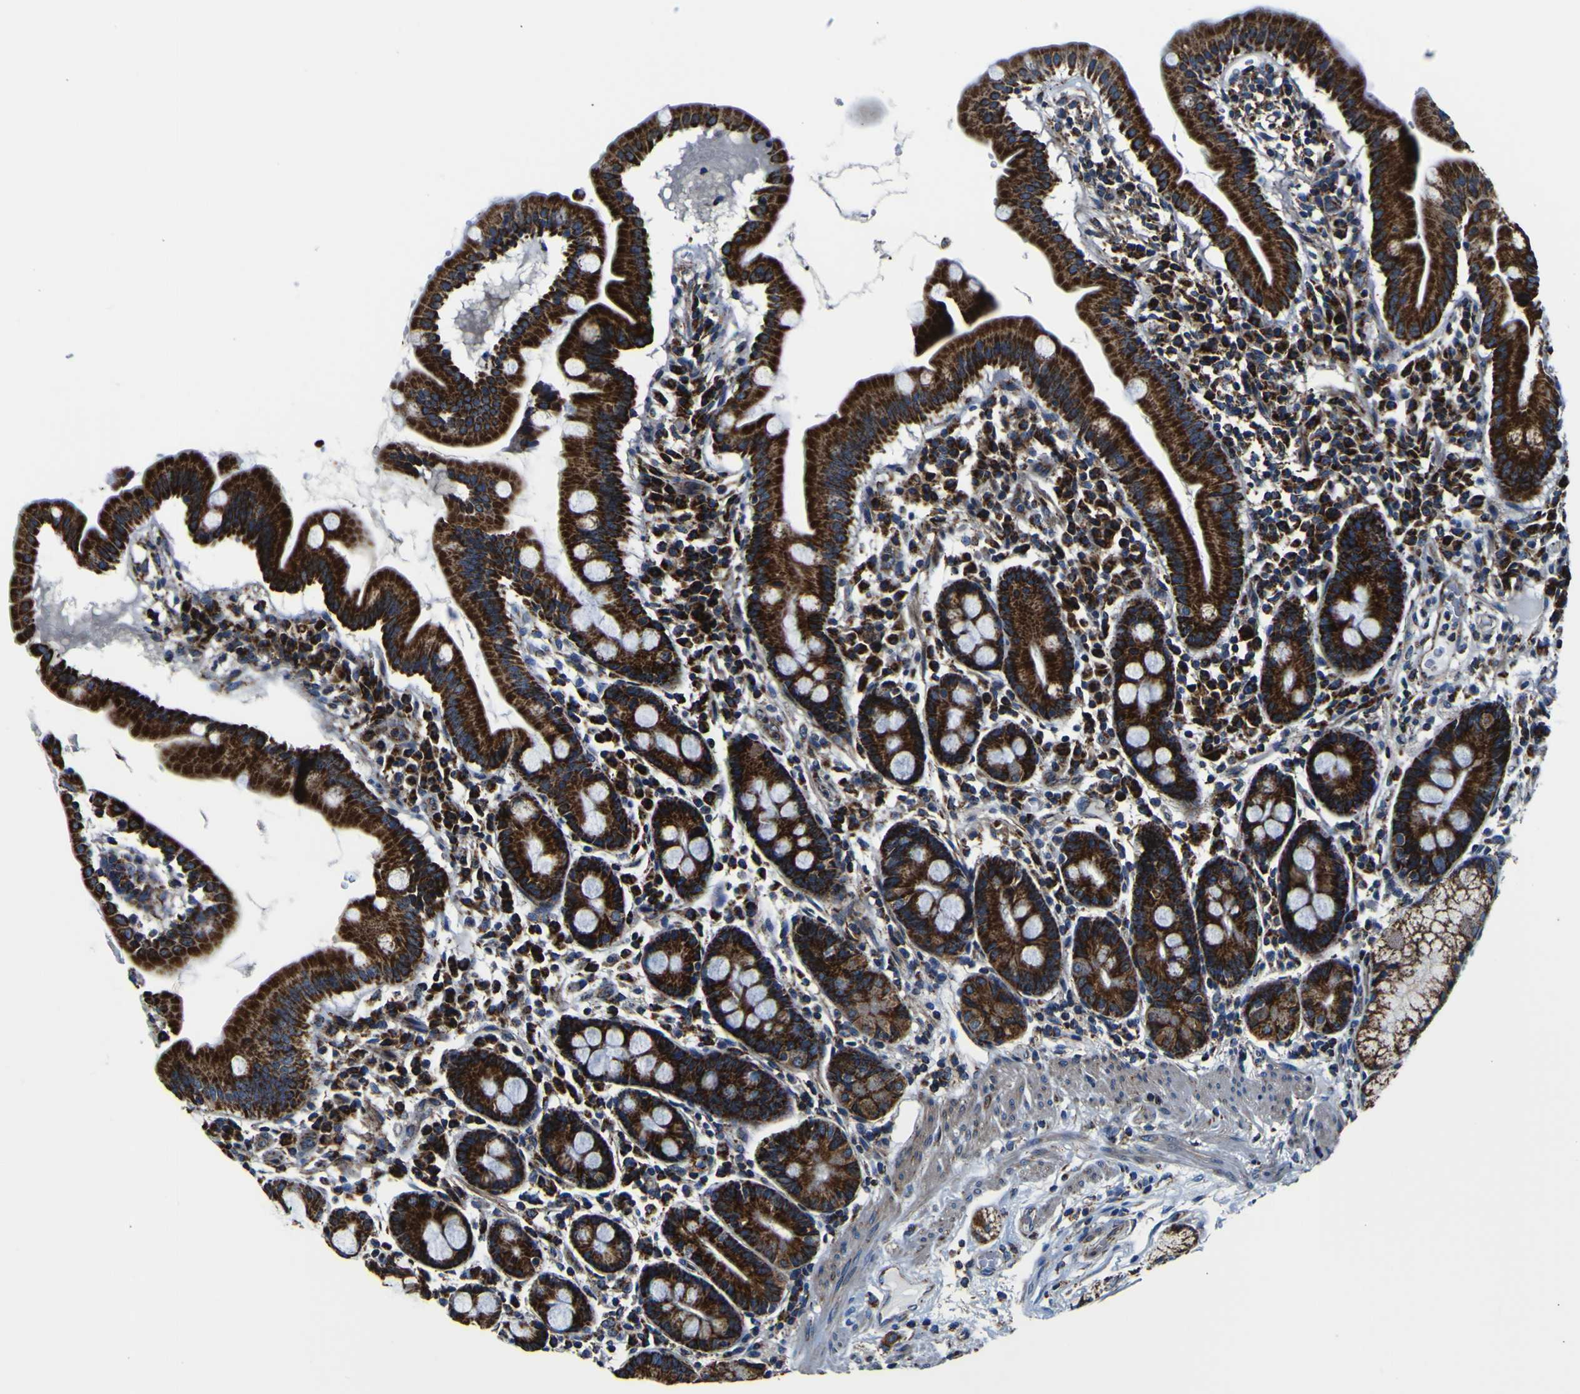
{"staining": {"intensity": "strong", "quantity": ">75%", "location": "cytoplasmic/membranous"}, "tissue": "duodenum", "cell_type": "Glandular cells", "image_type": "normal", "snomed": [{"axis": "morphology", "description": "Normal tissue, NOS"}, {"axis": "topography", "description": "Duodenum"}], "caption": "Strong cytoplasmic/membranous positivity is appreciated in approximately >75% of glandular cells in unremarkable duodenum. (DAB IHC, brown staining for protein, blue staining for nuclei).", "gene": "PTRH2", "patient": {"sex": "male", "age": 50}}